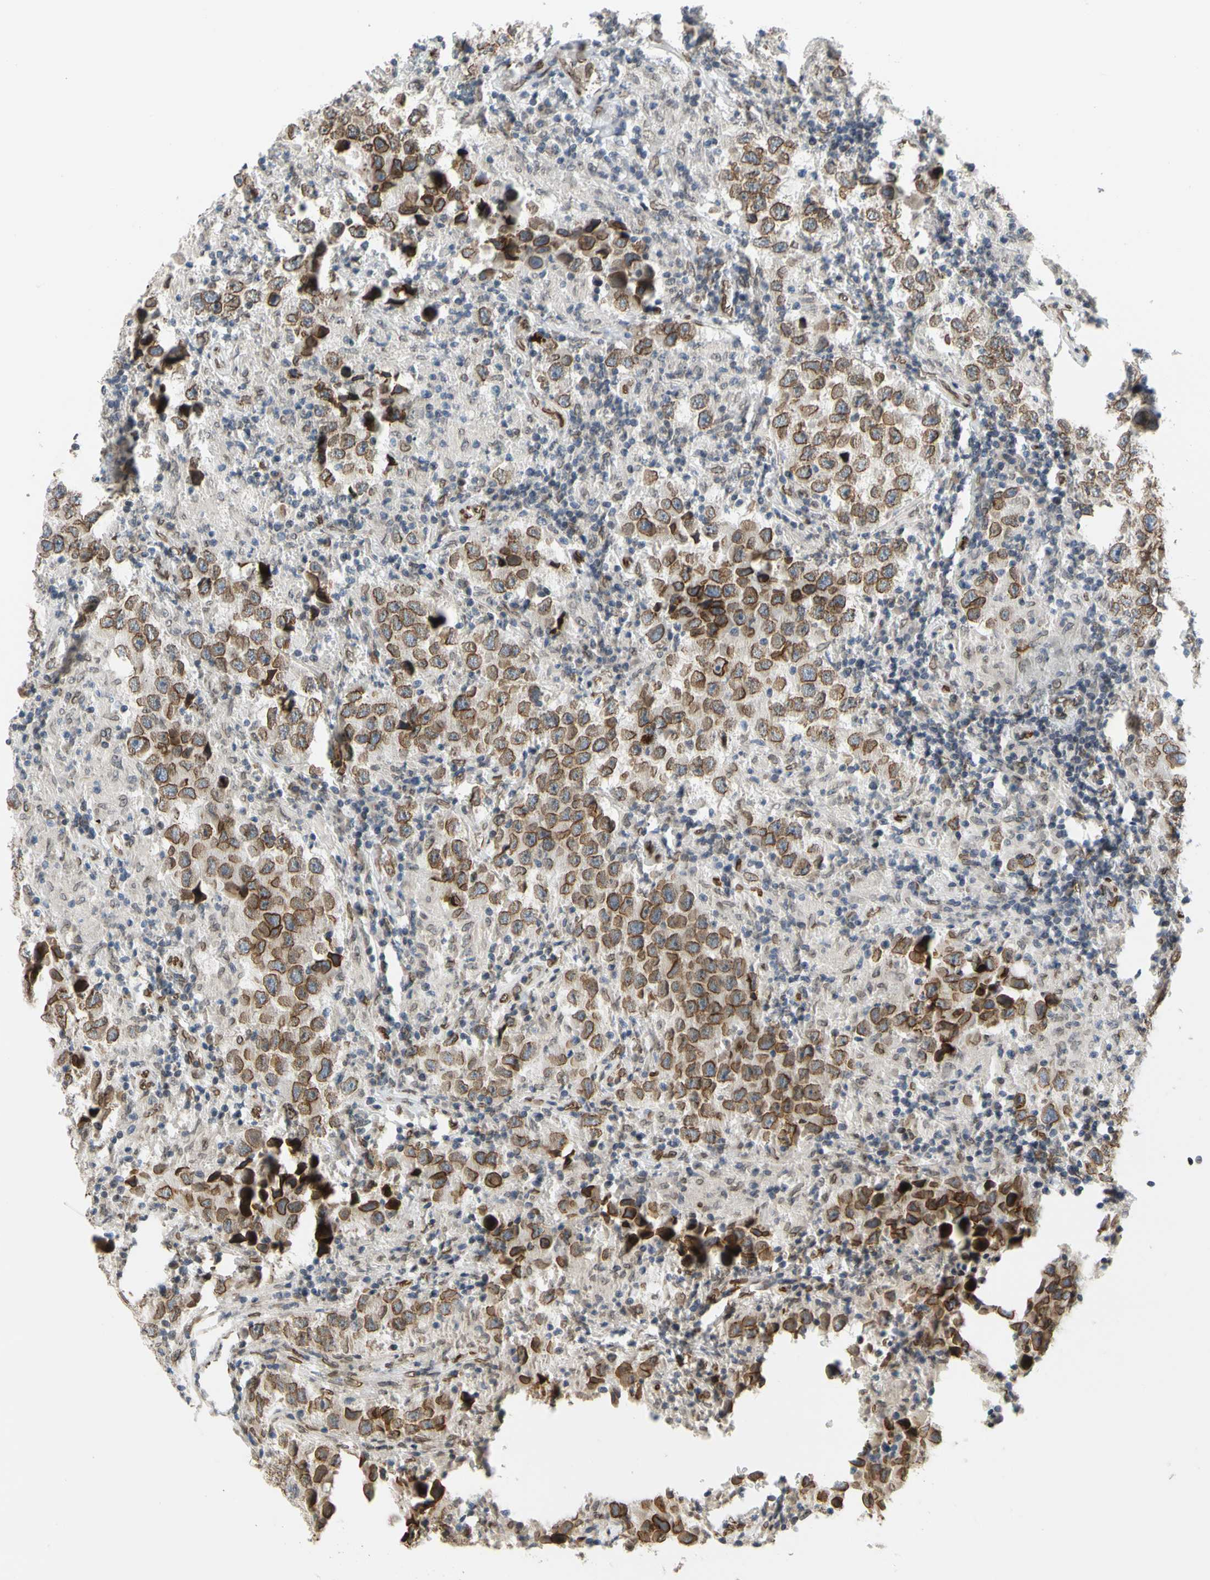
{"staining": {"intensity": "strong", "quantity": ">75%", "location": "cytoplasmic/membranous,nuclear"}, "tissue": "testis cancer", "cell_type": "Tumor cells", "image_type": "cancer", "snomed": [{"axis": "morphology", "description": "Carcinoma, Embryonal, NOS"}, {"axis": "topography", "description": "Testis"}], "caption": "Tumor cells demonstrate strong cytoplasmic/membranous and nuclear positivity in approximately >75% of cells in testis cancer.", "gene": "SUN1", "patient": {"sex": "male", "age": 21}}